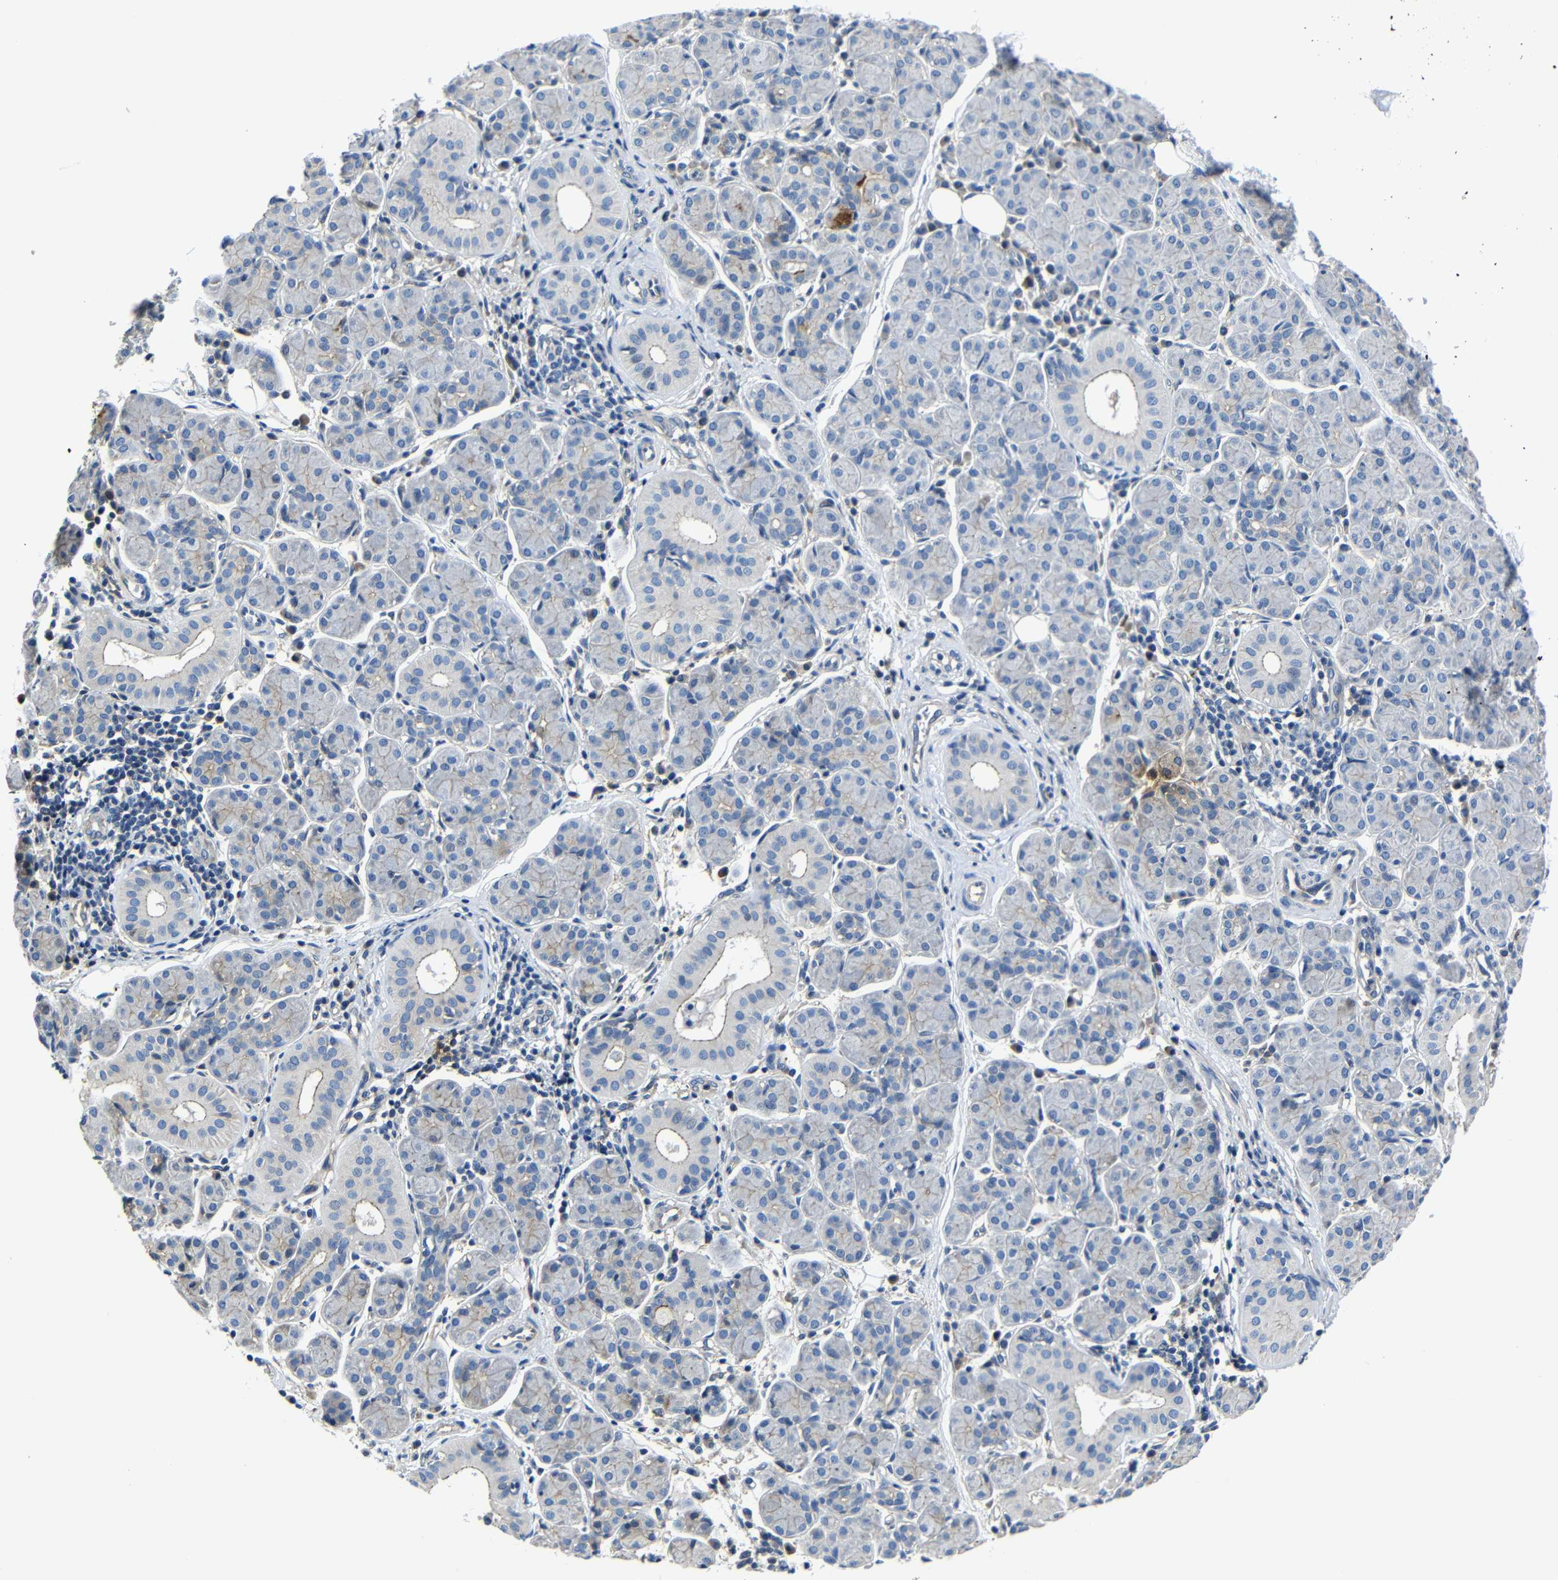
{"staining": {"intensity": "negative", "quantity": "none", "location": "none"}, "tissue": "salivary gland", "cell_type": "Glandular cells", "image_type": "normal", "snomed": [{"axis": "morphology", "description": "Normal tissue, NOS"}, {"axis": "morphology", "description": "Inflammation, NOS"}, {"axis": "topography", "description": "Lymph node"}, {"axis": "topography", "description": "Salivary gland"}], "caption": "This is an immunohistochemistry (IHC) image of normal human salivary gland. There is no positivity in glandular cells.", "gene": "AFDN", "patient": {"sex": "male", "age": 3}}